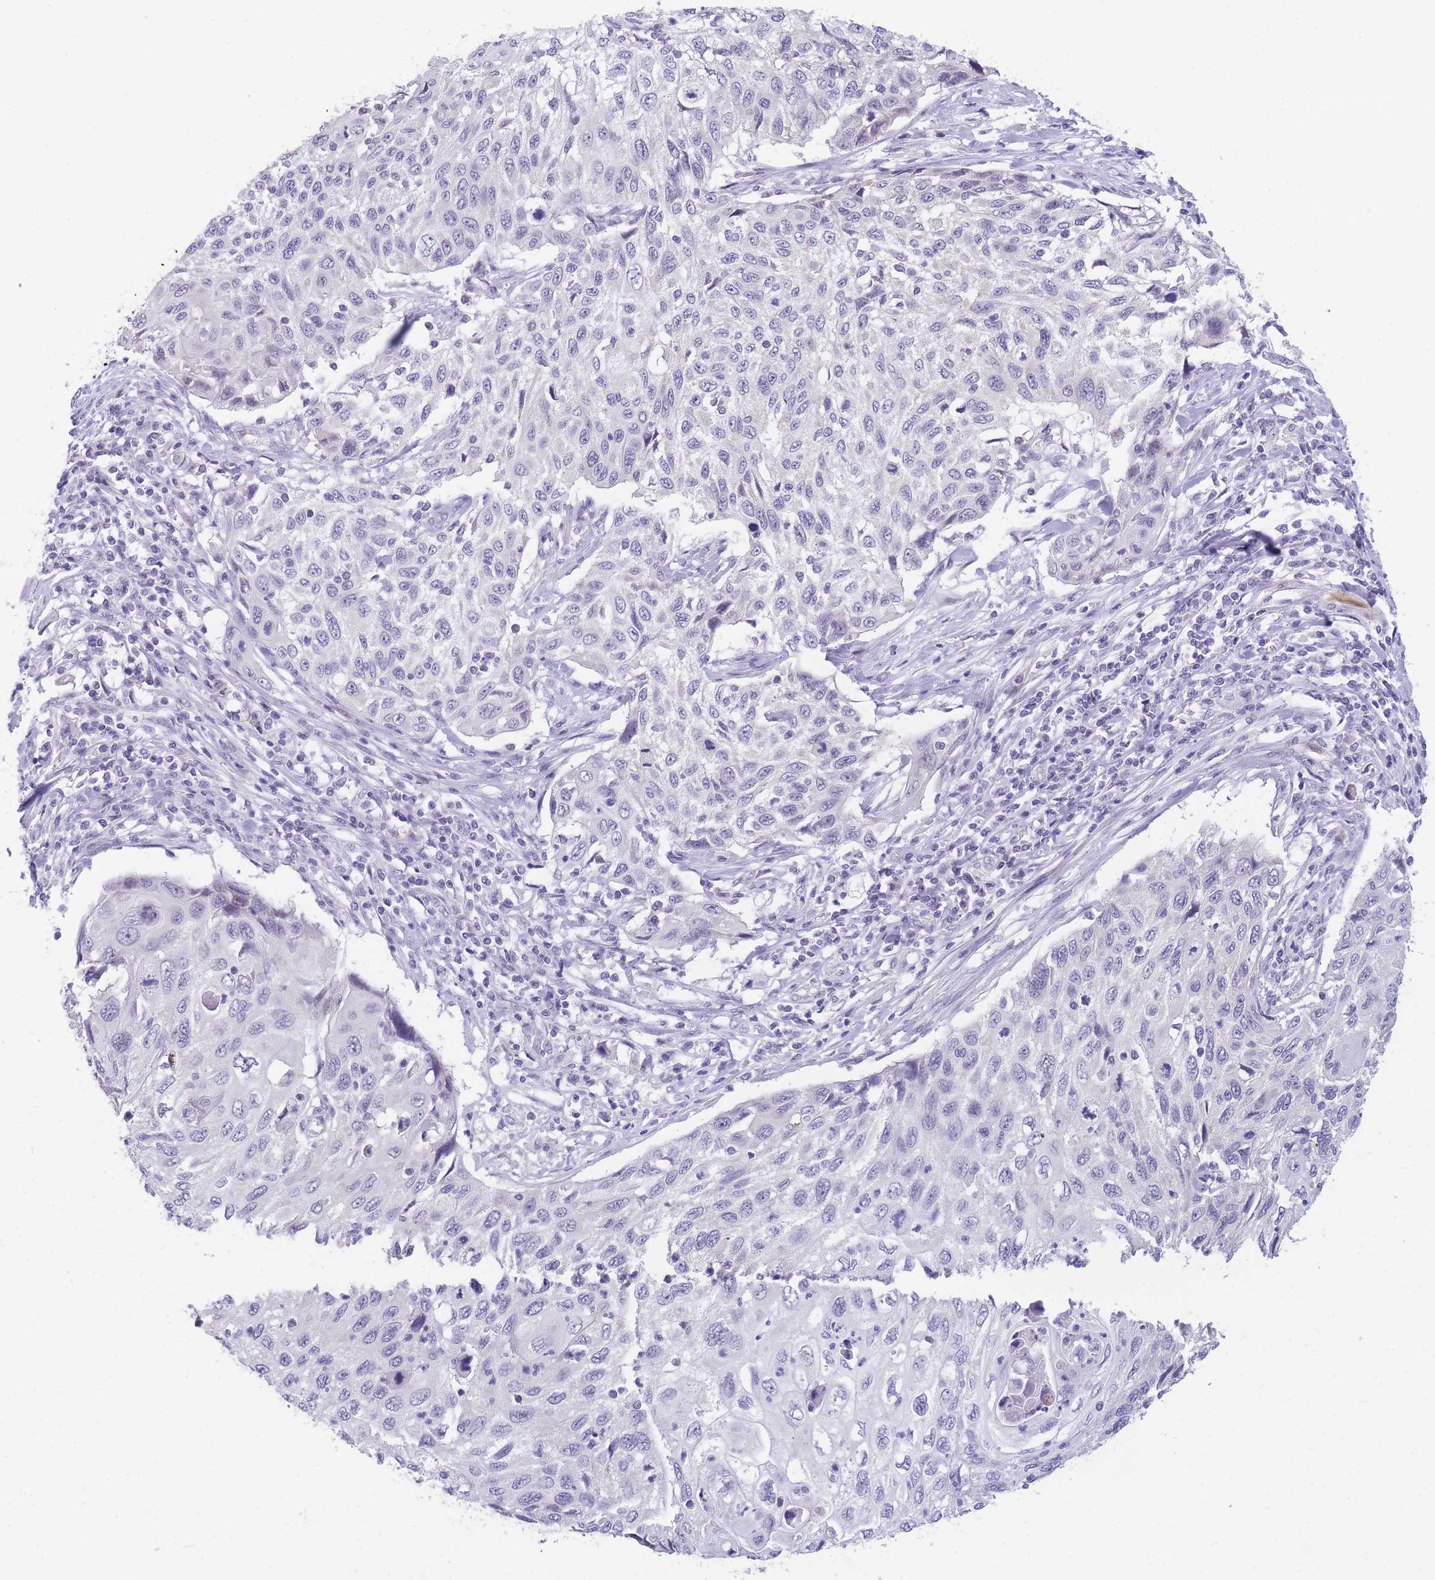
{"staining": {"intensity": "negative", "quantity": "none", "location": "none"}, "tissue": "cervical cancer", "cell_type": "Tumor cells", "image_type": "cancer", "snomed": [{"axis": "morphology", "description": "Squamous cell carcinoma, NOS"}, {"axis": "topography", "description": "Cervix"}], "caption": "A micrograph of squamous cell carcinoma (cervical) stained for a protein shows no brown staining in tumor cells. (Stains: DAB immunohistochemistry (IHC) with hematoxylin counter stain, Microscopy: brightfield microscopy at high magnification).", "gene": "DDX49", "patient": {"sex": "female", "age": 70}}